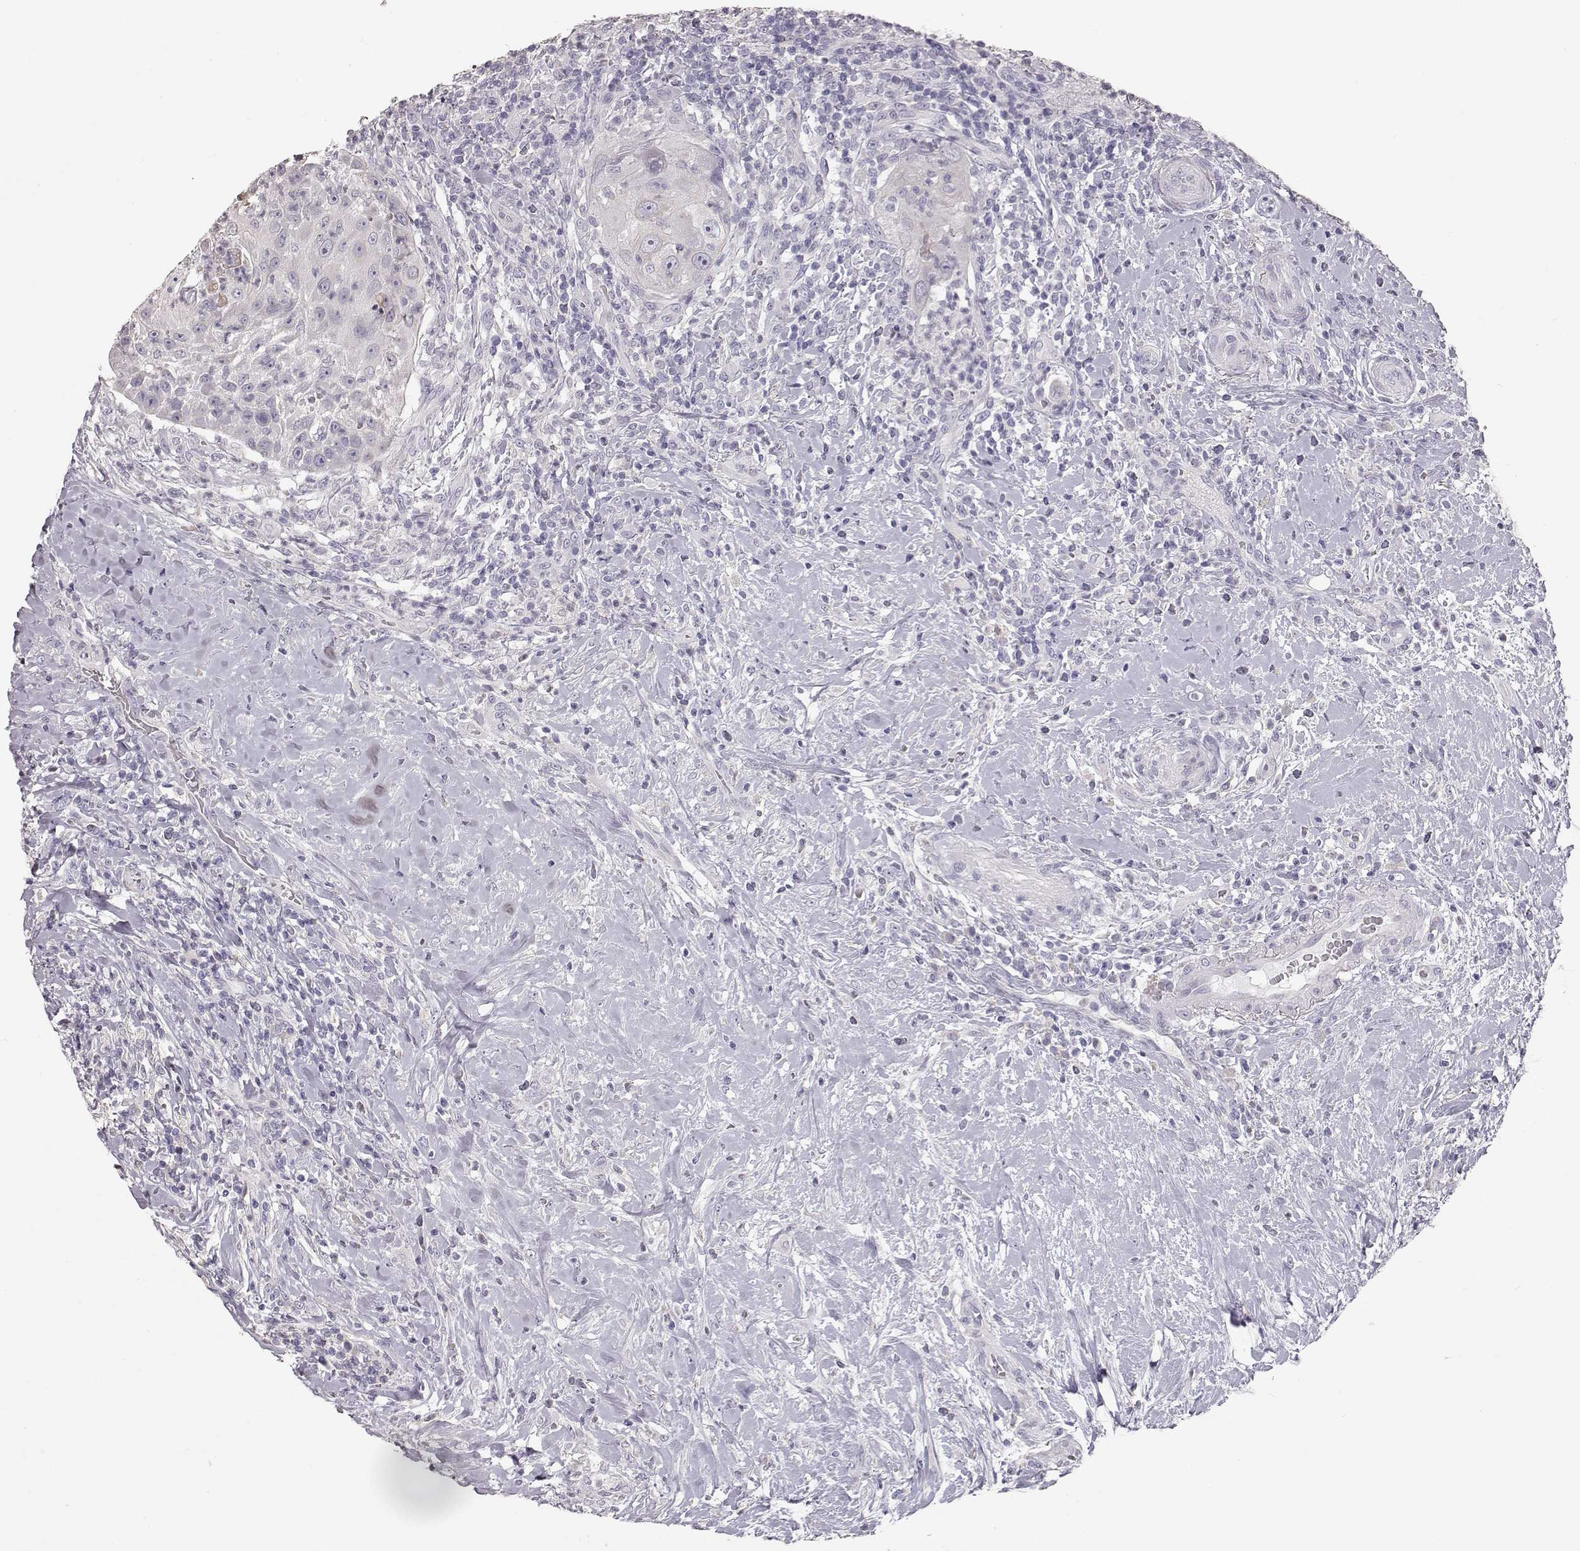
{"staining": {"intensity": "negative", "quantity": "none", "location": "none"}, "tissue": "head and neck cancer", "cell_type": "Tumor cells", "image_type": "cancer", "snomed": [{"axis": "morphology", "description": "Squamous cell carcinoma, NOS"}, {"axis": "topography", "description": "Head-Neck"}], "caption": "Immunohistochemistry of human squamous cell carcinoma (head and neck) exhibits no positivity in tumor cells. (DAB immunohistochemistry (IHC), high magnification).", "gene": "KRT33A", "patient": {"sex": "male", "age": 69}}